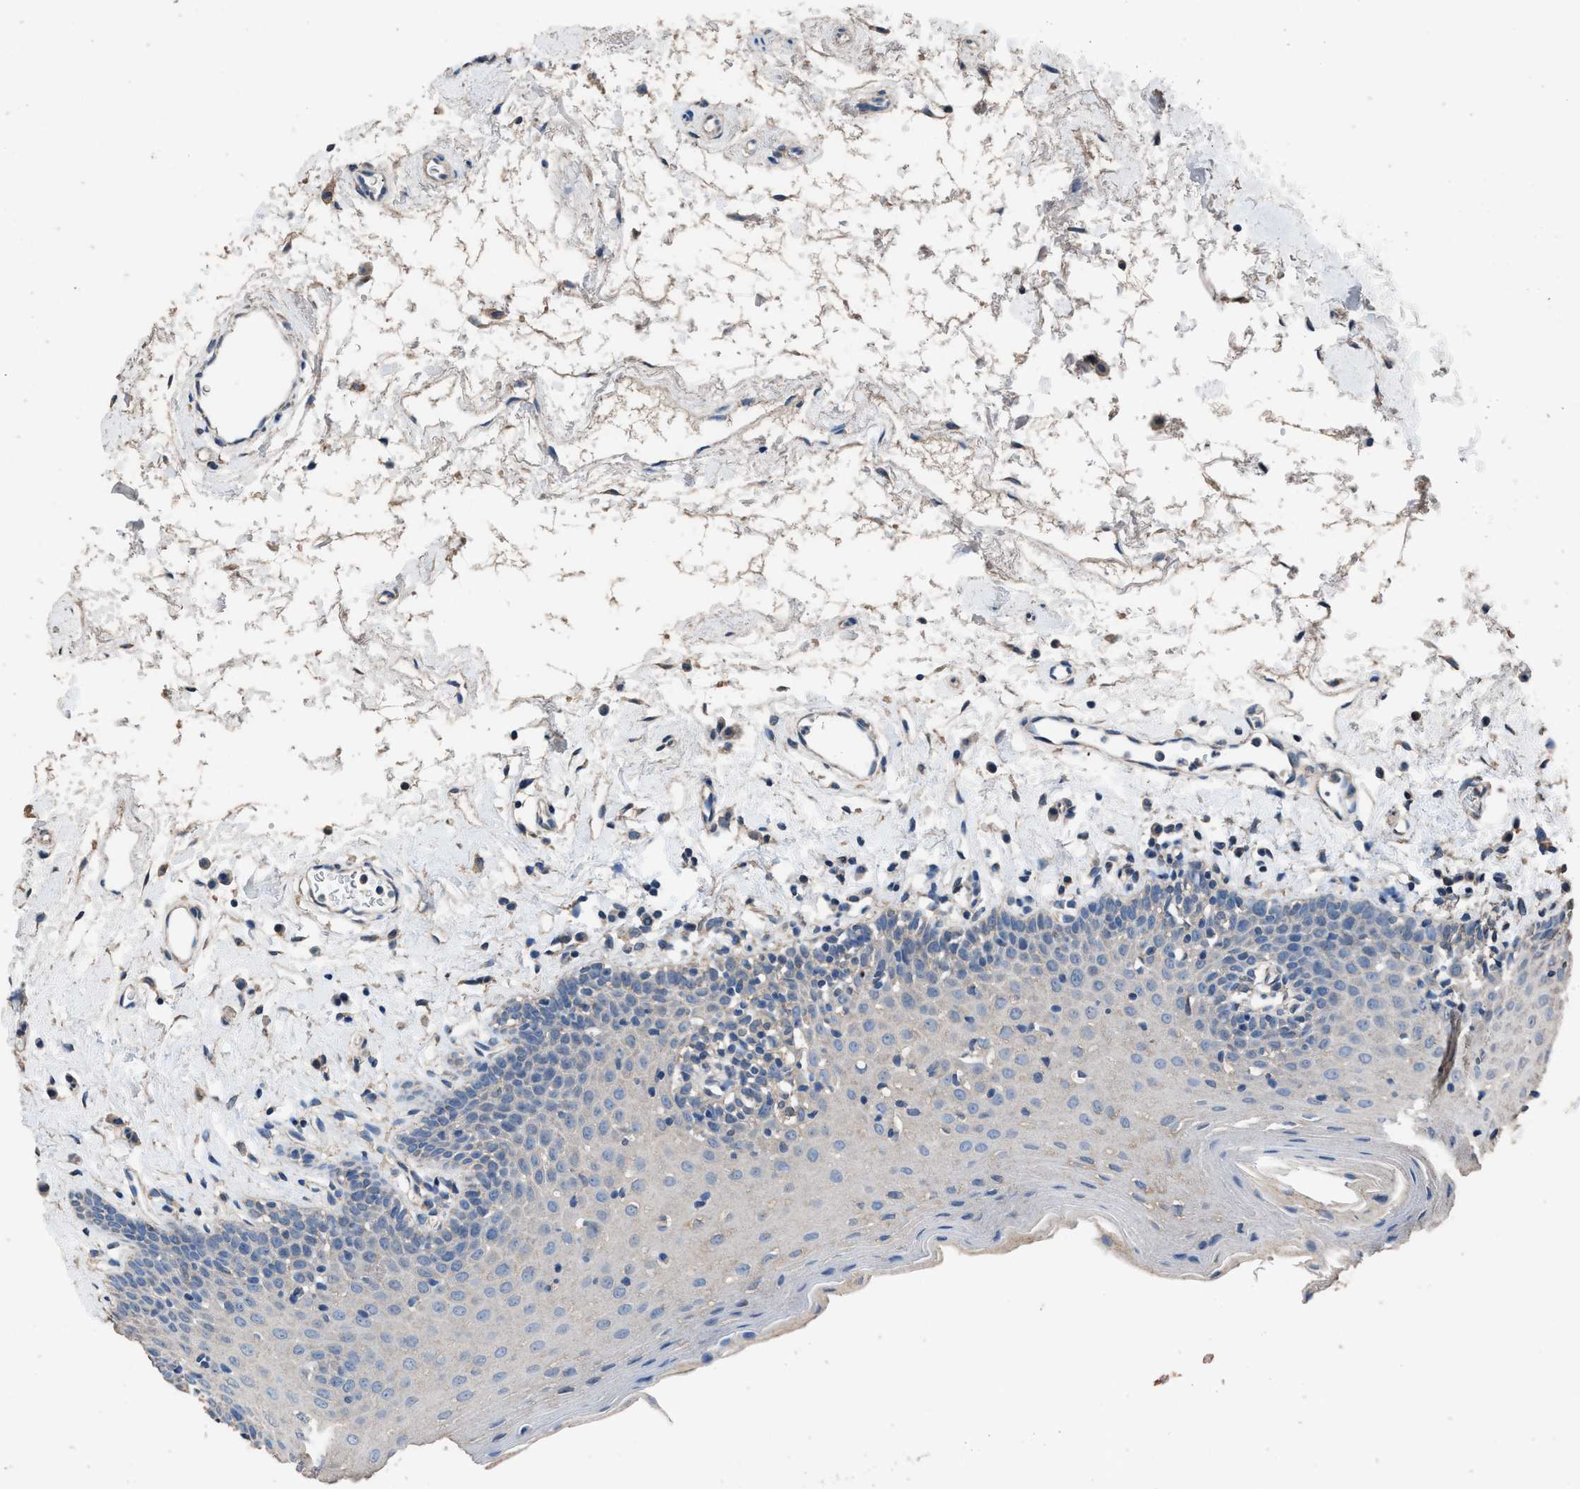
{"staining": {"intensity": "negative", "quantity": "none", "location": "none"}, "tissue": "oral mucosa", "cell_type": "Squamous epithelial cells", "image_type": "normal", "snomed": [{"axis": "morphology", "description": "Normal tissue, NOS"}, {"axis": "topography", "description": "Oral tissue"}], "caption": "High magnification brightfield microscopy of normal oral mucosa stained with DAB (brown) and counterstained with hematoxylin (blue): squamous epithelial cells show no significant staining. (DAB immunohistochemistry (IHC), high magnification).", "gene": "ITSN1", "patient": {"sex": "male", "age": 66}}